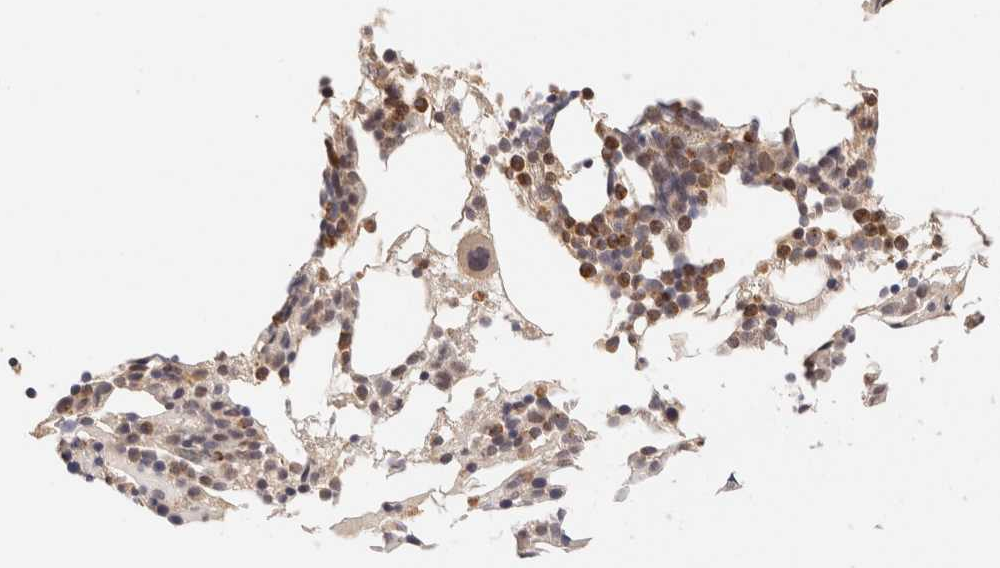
{"staining": {"intensity": "weak", "quantity": ">75%", "location": "cytoplasmic/membranous"}, "tissue": "bone marrow", "cell_type": "Hematopoietic cells", "image_type": "normal", "snomed": [{"axis": "morphology", "description": "Normal tissue, NOS"}, {"axis": "morphology", "description": "Inflammation, NOS"}, {"axis": "topography", "description": "Bone marrow"}], "caption": "Immunohistochemical staining of benign bone marrow reveals low levels of weak cytoplasmic/membranous positivity in about >75% of hematopoietic cells.", "gene": "BRPF3", "patient": {"sex": "male", "age": 68}}